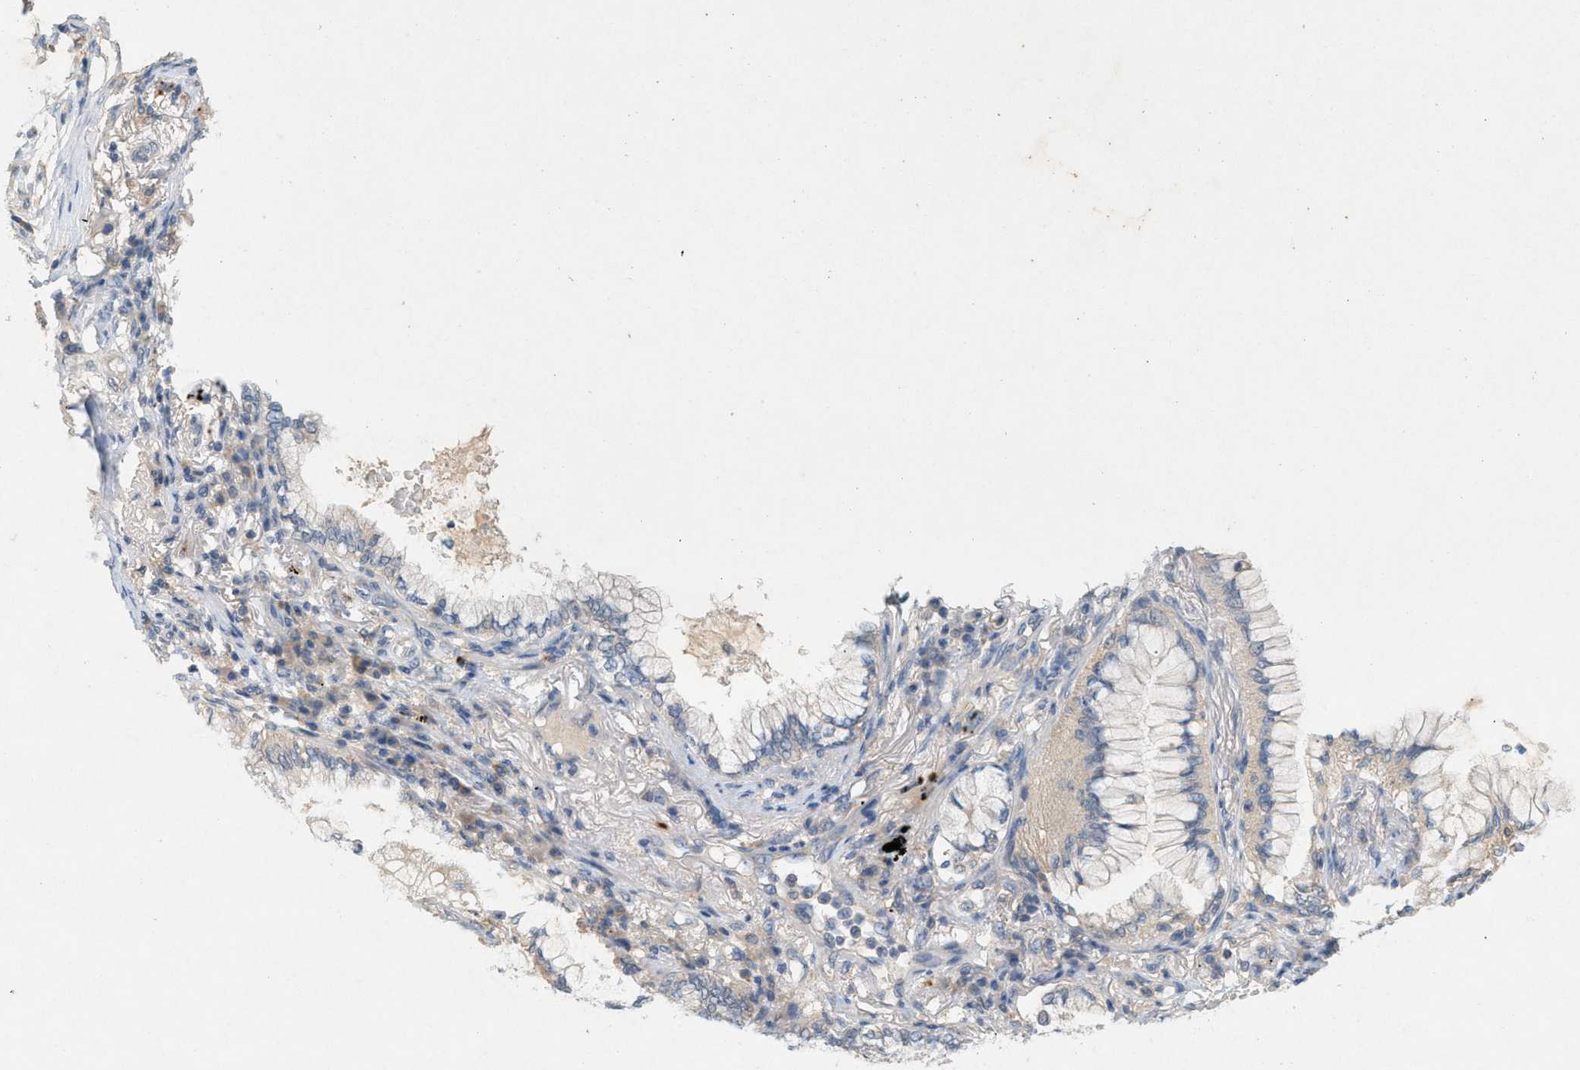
{"staining": {"intensity": "negative", "quantity": "none", "location": "none"}, "tissue": "lung cancer", "cell_type": "Tumor cells", "image_type": "cancer", "snomed": [{"axis": "morphology", "description": "Adenocarcinoma, NOS"}, {"axis": "topography", "description": "Lung"}], "caption": "Tumor cells show no significant protein expression in lung cancer (adenocarcinoma). (Immunohistochemistry, brightfield microscopy, high magnification).", "gene": "DCAF7", "patient": {"sex": "female", "age": 70}}